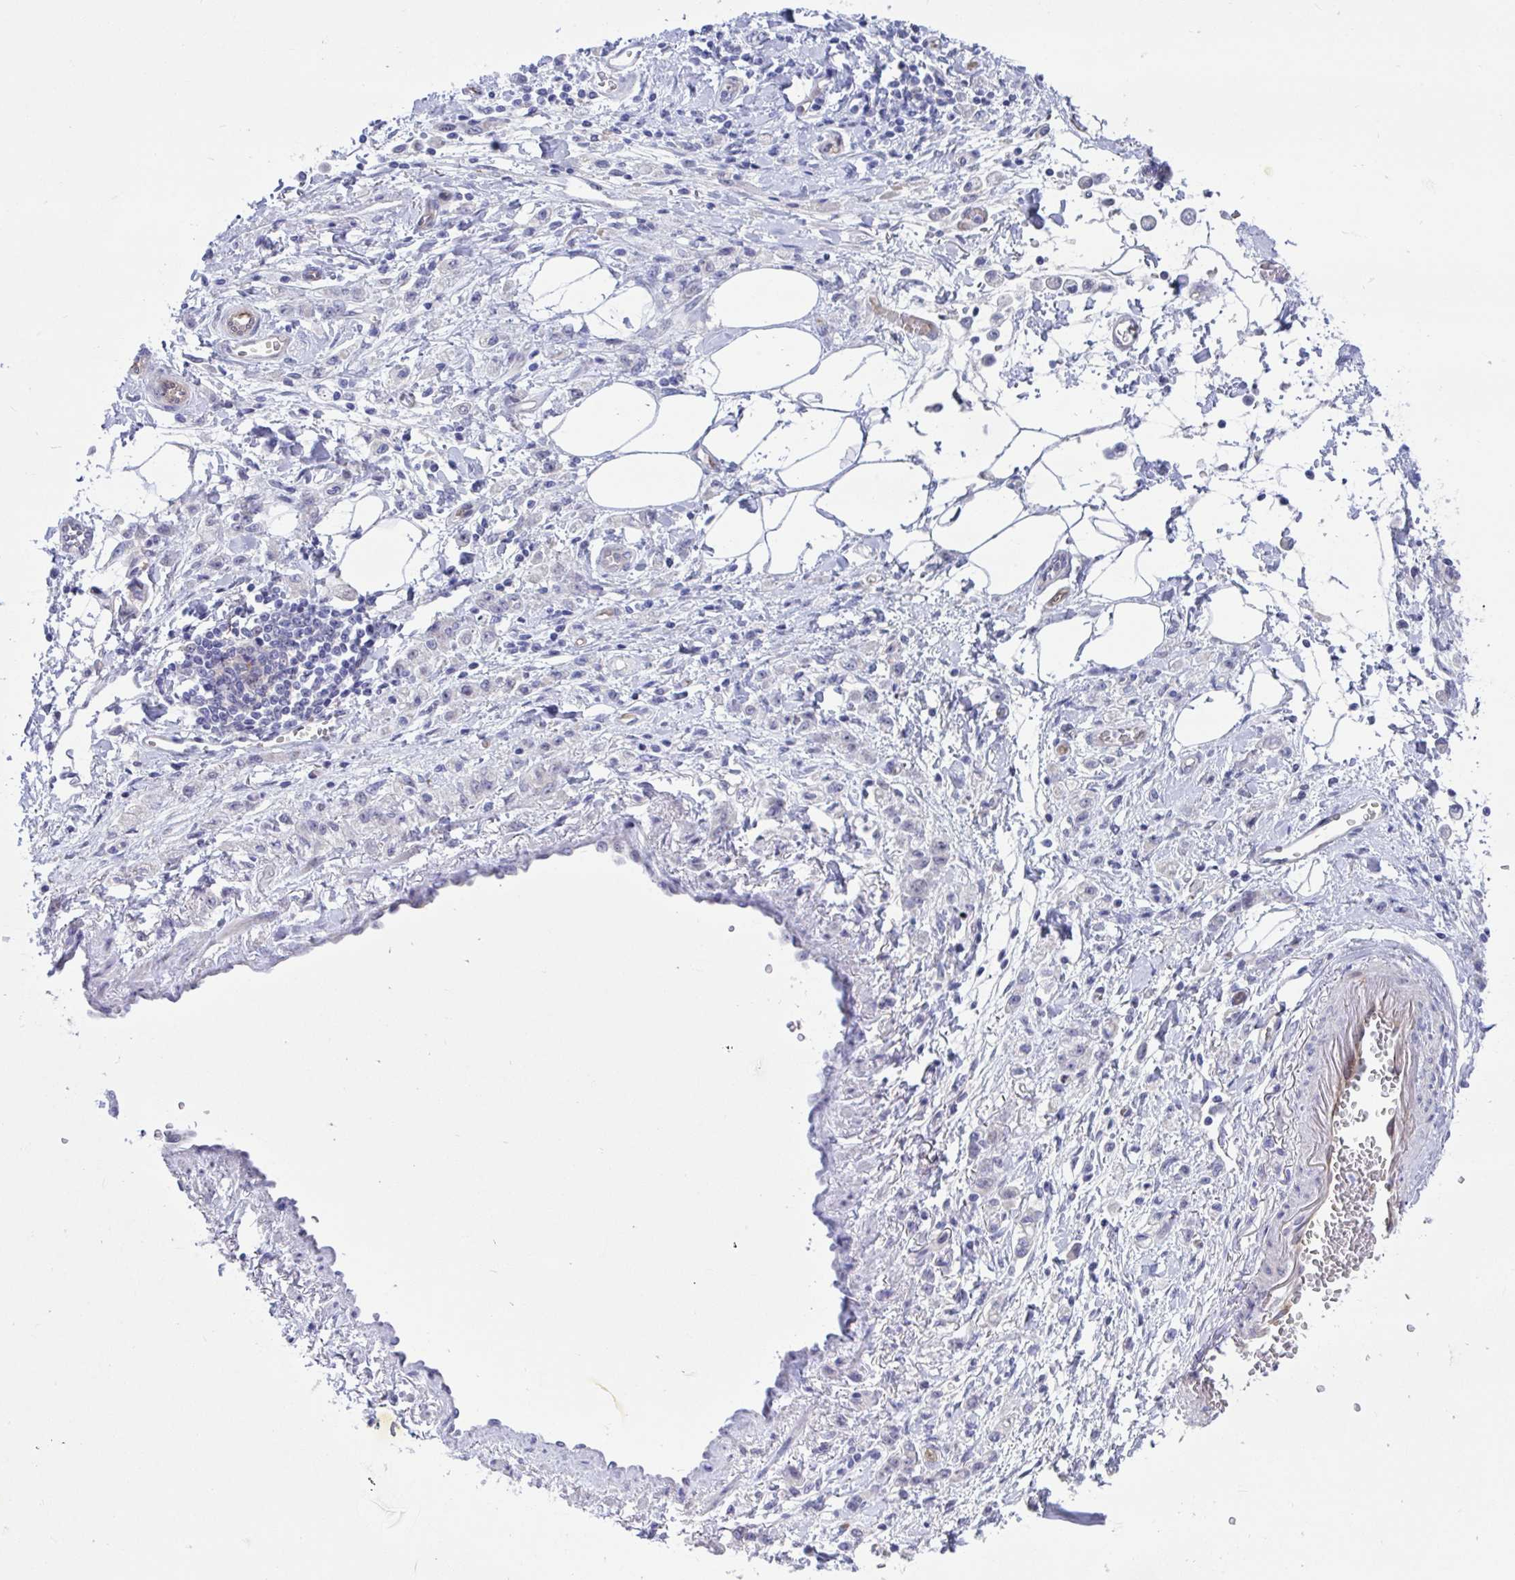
{"staining": {"intensity": "negative", "quantity": "none", "location": "none"}, "tissue": "stomach cancer", "cell_type": "Tumor cells", "image_type": "cancer", "snomed": [{"axis": "morphology", "description": "Adenocarcinoma, NOS"}, {"axis": "topography", "description": "Stomach"}], "caption": "High magnification brightfield microscopy of stomach cancer stained with DAB (brown) and counterstained with hematoxylin (blue): tumor cells show no significant positivity.", "gene": "CENPQ", "patient": {"sex": "male", "age": 77}}